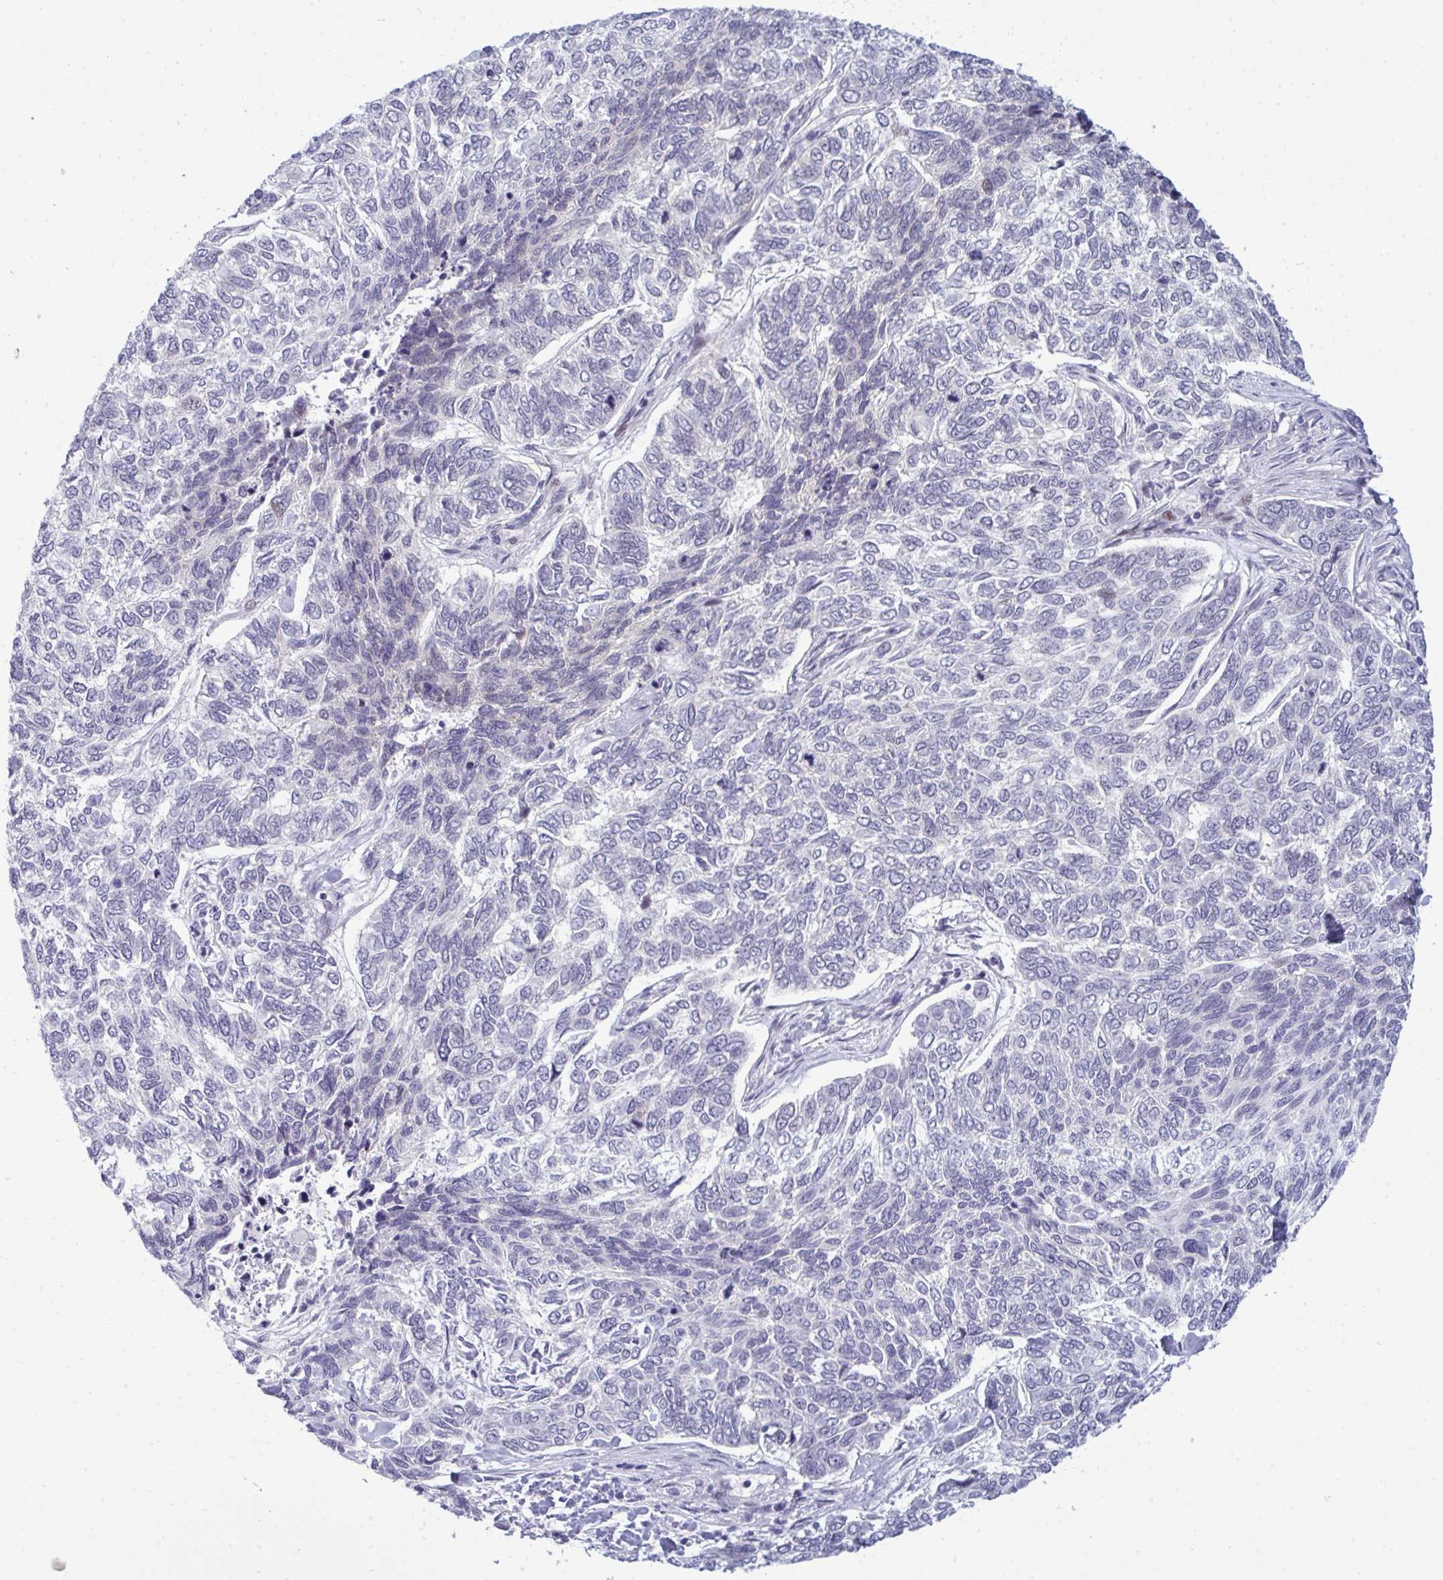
{"staining": {"intensity": "negative", "quantity": "none", "location": "none"}, "tissue": "skin cancer", "cell_type": "Tumor cells", "image_type": "cancer", "snomed": [{"axis": "morphology", "description": "Basal cell carcinoma"}, {"axis": "topography", "description": "Skin"}], "caption": "Immunohistochemistry (IHC) image of human skin basal cell carcinoma stained for a protein (brown), which displays no expression in tumor cells.", "gene": "TAB1", "patient": {"sex": "female", "age": 65}}